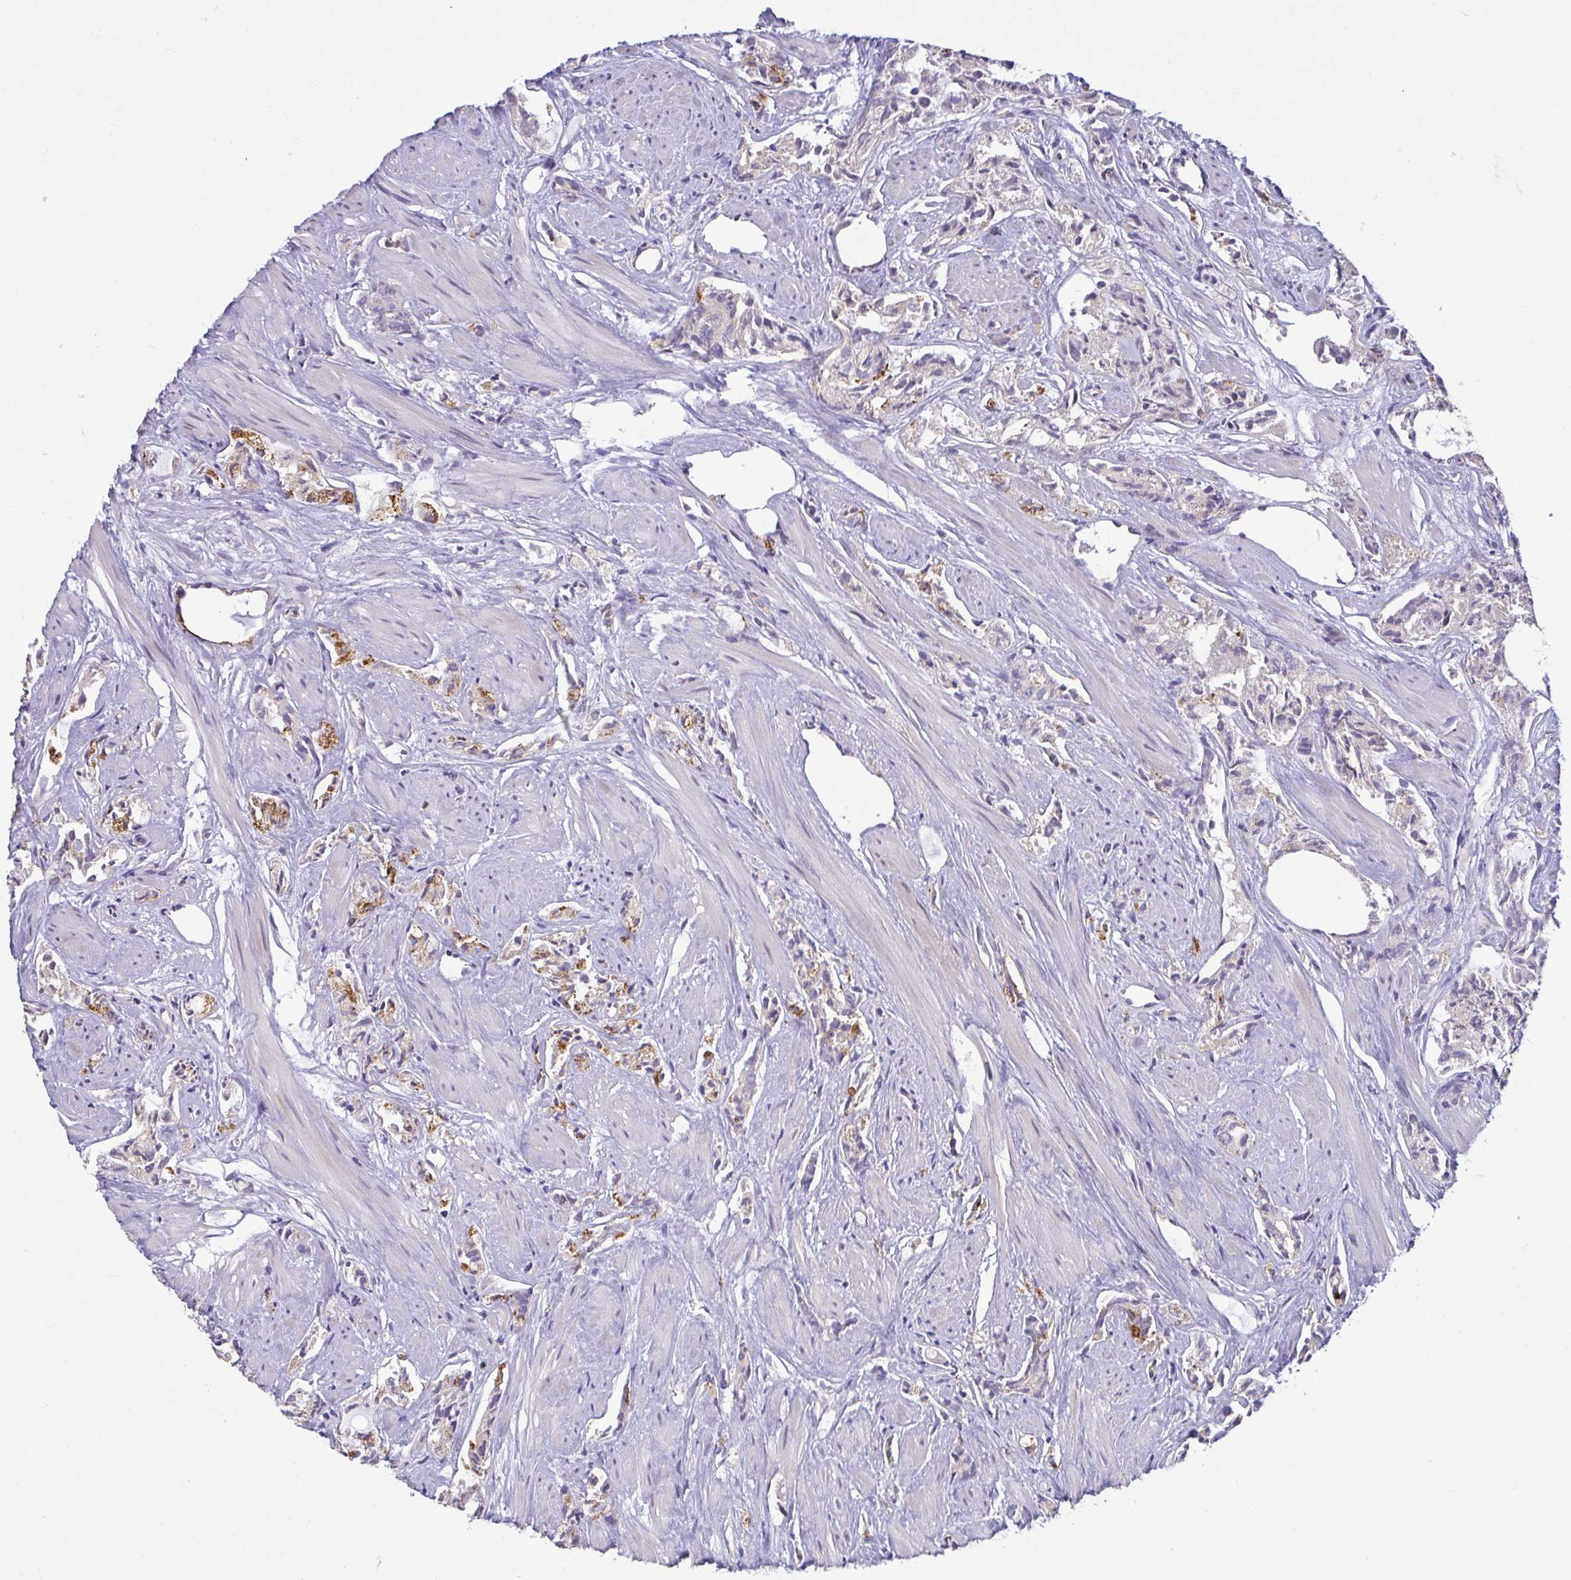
{"staining": {"intensity": "moderate", "quantity": "25%-75%", "location": "cytoplasmic/membranous"}, "tissue": "prostate cancer", "cell_type": "Tumor cells", "image_type": "cancer", "snomed": [{"axis": "morphology", "description": "Adenocarcinoma, High grade"}, {"axis": "topography", "description": "Prostate"}], "caption": "The image reveals staining of prostate cancer (high-grade adenocarcinoma), revealing moderate cytoplasmic/membranous protein staining (brown color) within tumor cells.", "gene": "OSBPL7", "patient": {"sex": "male", "age": 58}}